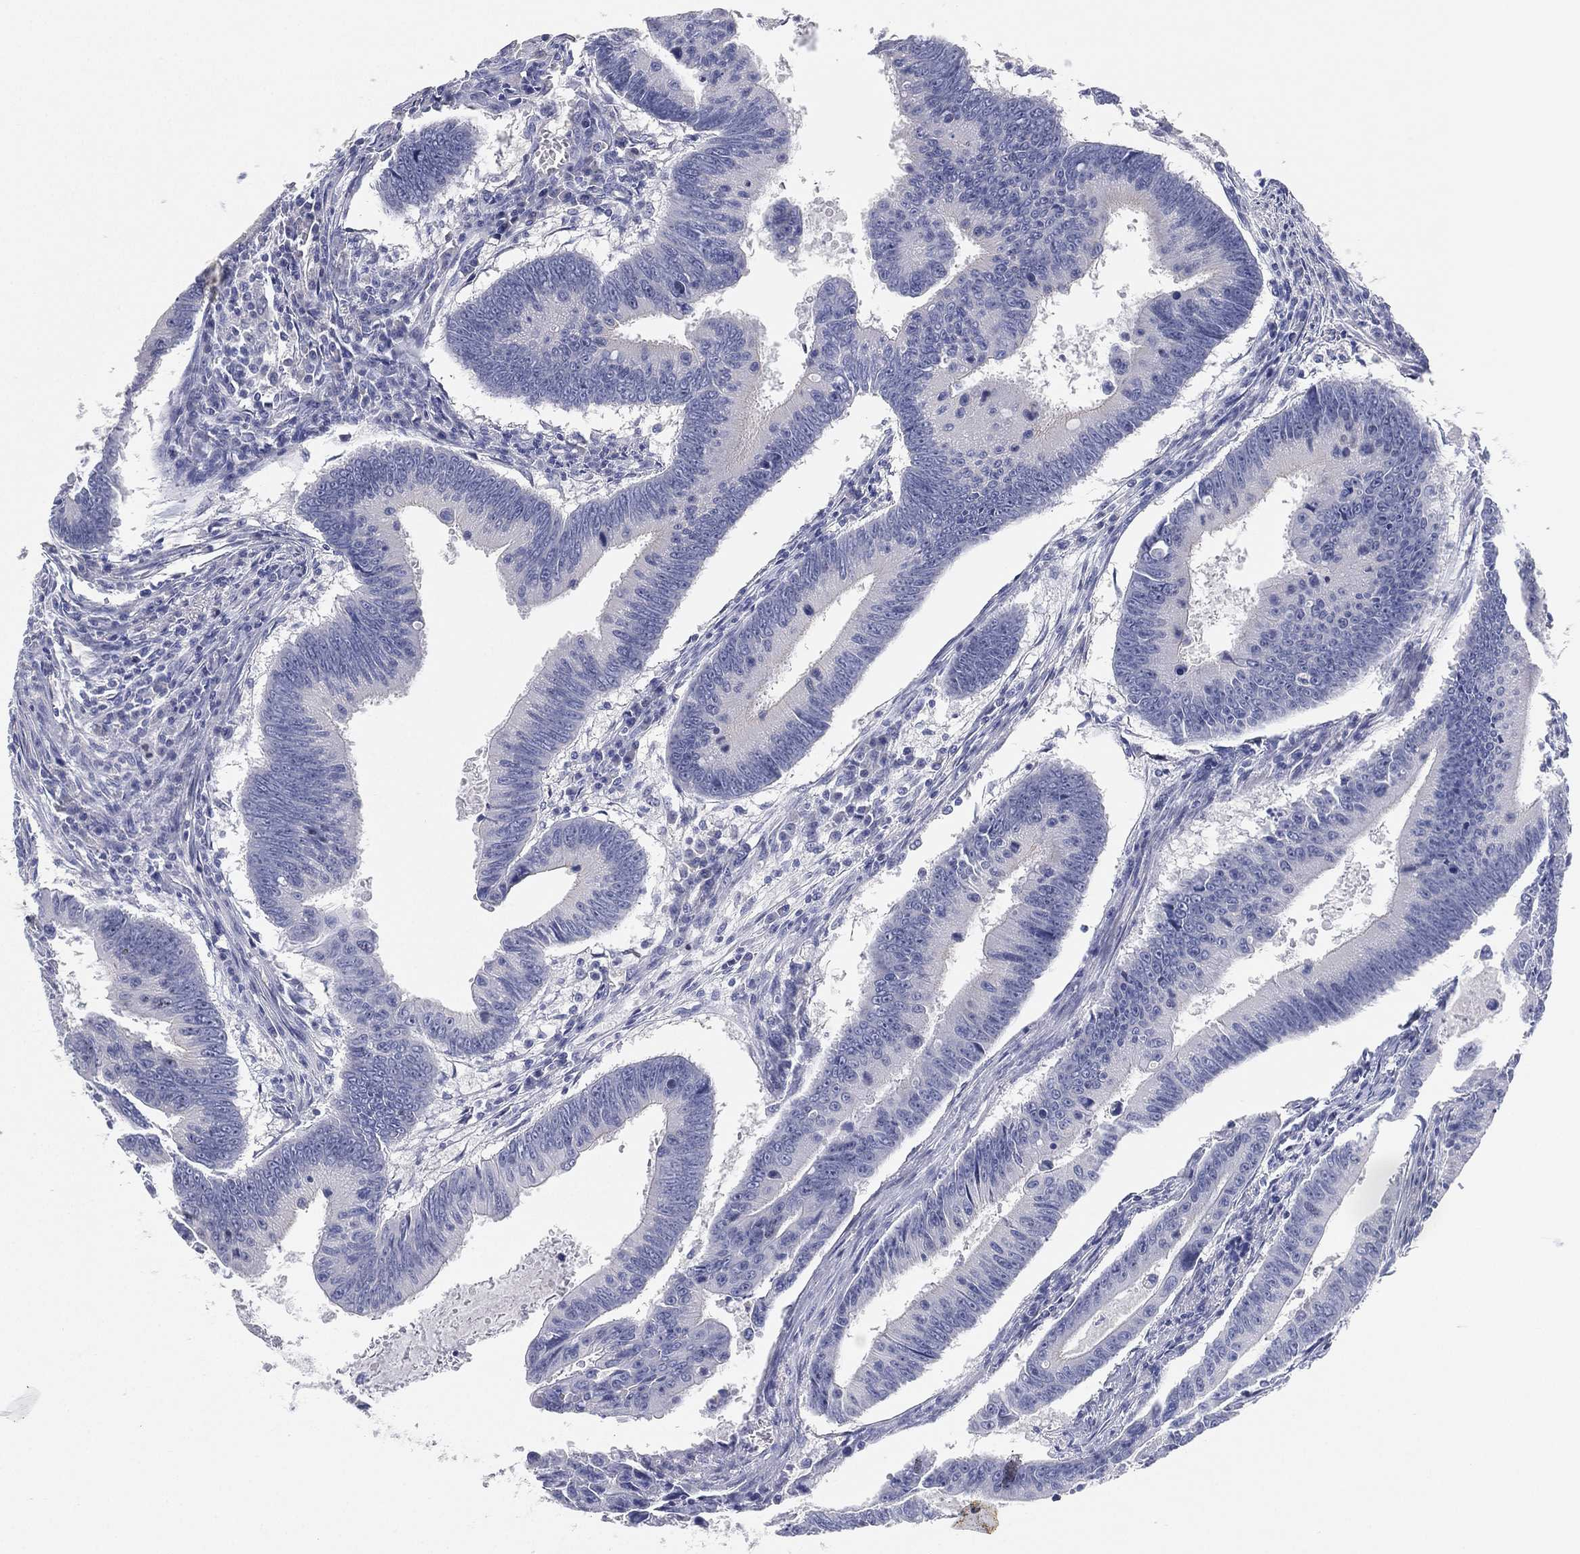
{"staining": {"intensity": "negative", "quantity": "none", "location": "none"}, "tissue": "colorectal cancer", "cell_type": "Tumor cells", "image_type": "cancer", "snomed": [{"axis": "morphology", "description": "Adenocarcinoma, NOS"}, {"axis": "topography", "description": "Colon"}], "caption": "Tumor cells are negative for protein expression in human adenocarcinoma (colorectal).", "gene": "FAM187B", "patient": {"sex": "female", "age": 87}}